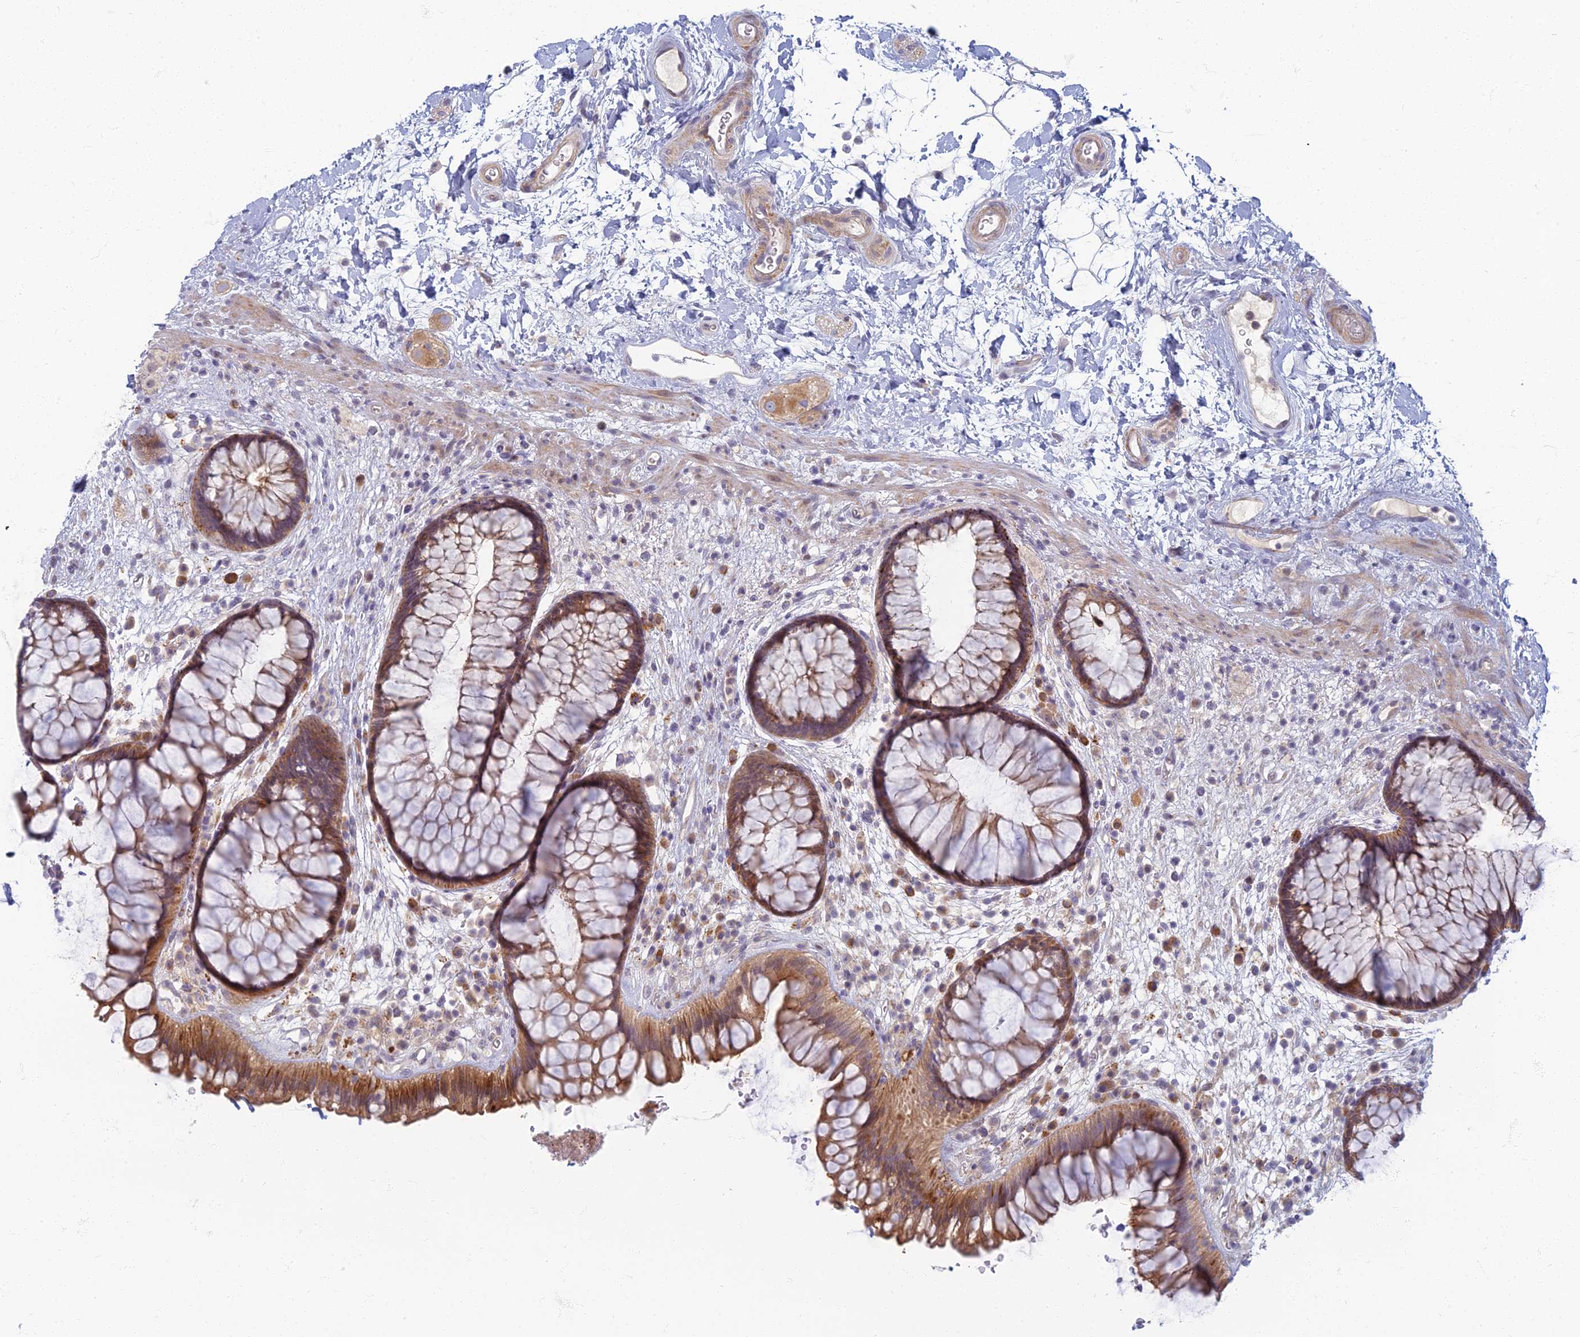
{"staining": {"intensity": "strong", "quantity": ">75%", "location": "cytoplasmic/membranous"}, "tissue": "rectum", "cell_type": "Glandular cells", "image_type": "normal", "snomed": [{"axis": "morphology", "description": "Normal tissue, NOS"}, {"axis": "topography", "description": "Rectum"}], "caption": "Rectum stained with a brown dye demonstrates strong cytoplasmic/membranous positive expression in about >75% of glandular cells.", "gene": "CHMP4B", "patient": {"sex": "male", "age": 51}}